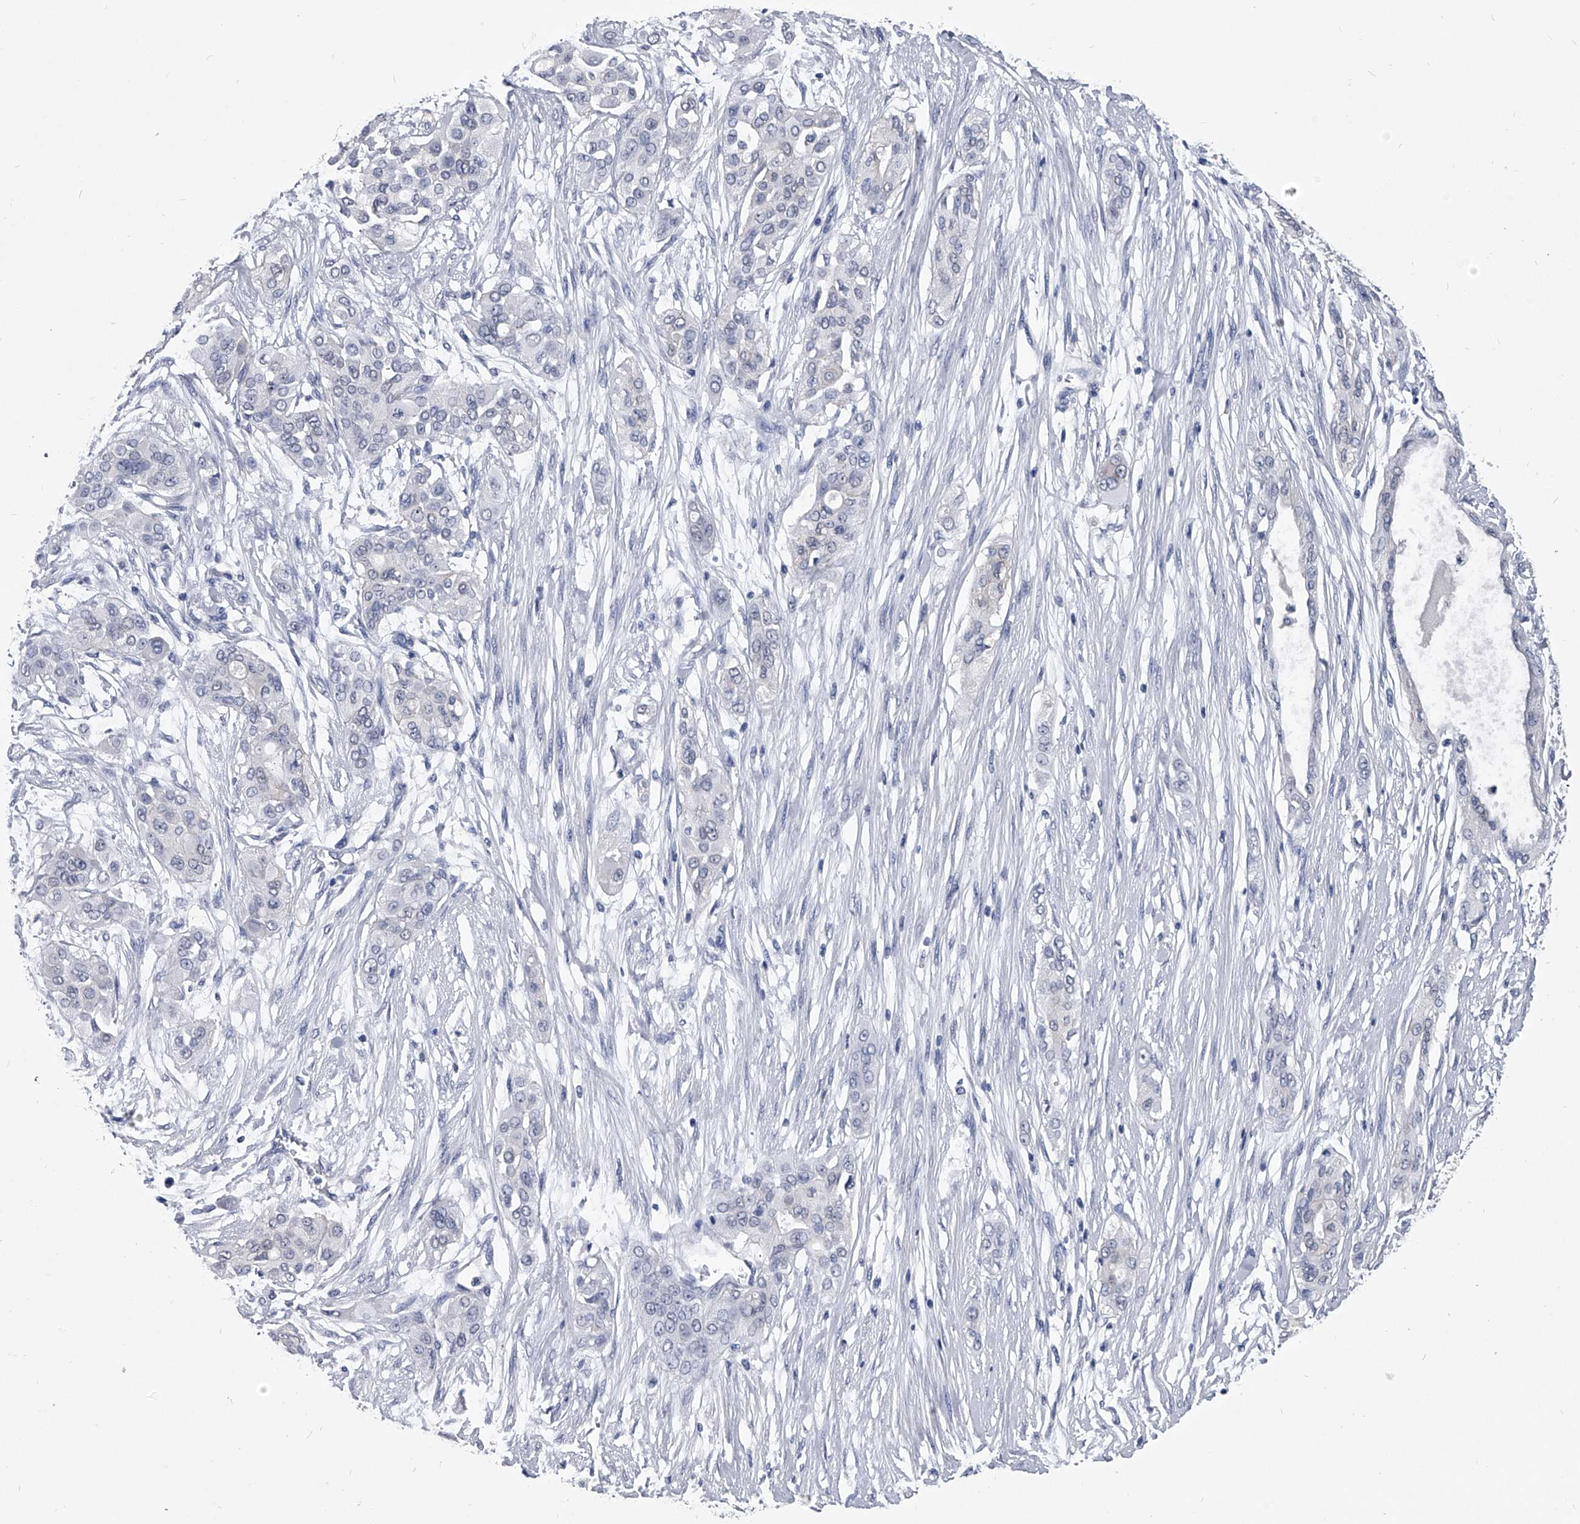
{"staining": {"intensity": "moderate", "quantity": "<25%", "location": "cytoplasmic/membranous"}, "tissue": "pancreatic cancer", "cell_type": "Tumor cells", "image_type": "cancer", "snomed": [{"axis": "morphology", "description": "Adenocarcinoma, NOS"}, {"axis": "topography", "description": "Pancreas"}], "caption": "This micrograph displays IHC staining of pancreatic cancer, with low moderate cytoplasmic/membranous expression in approximately <25% of tumor cells.", "gene": "BCAS1", "patient": {"sex": "female", "age": 60}}